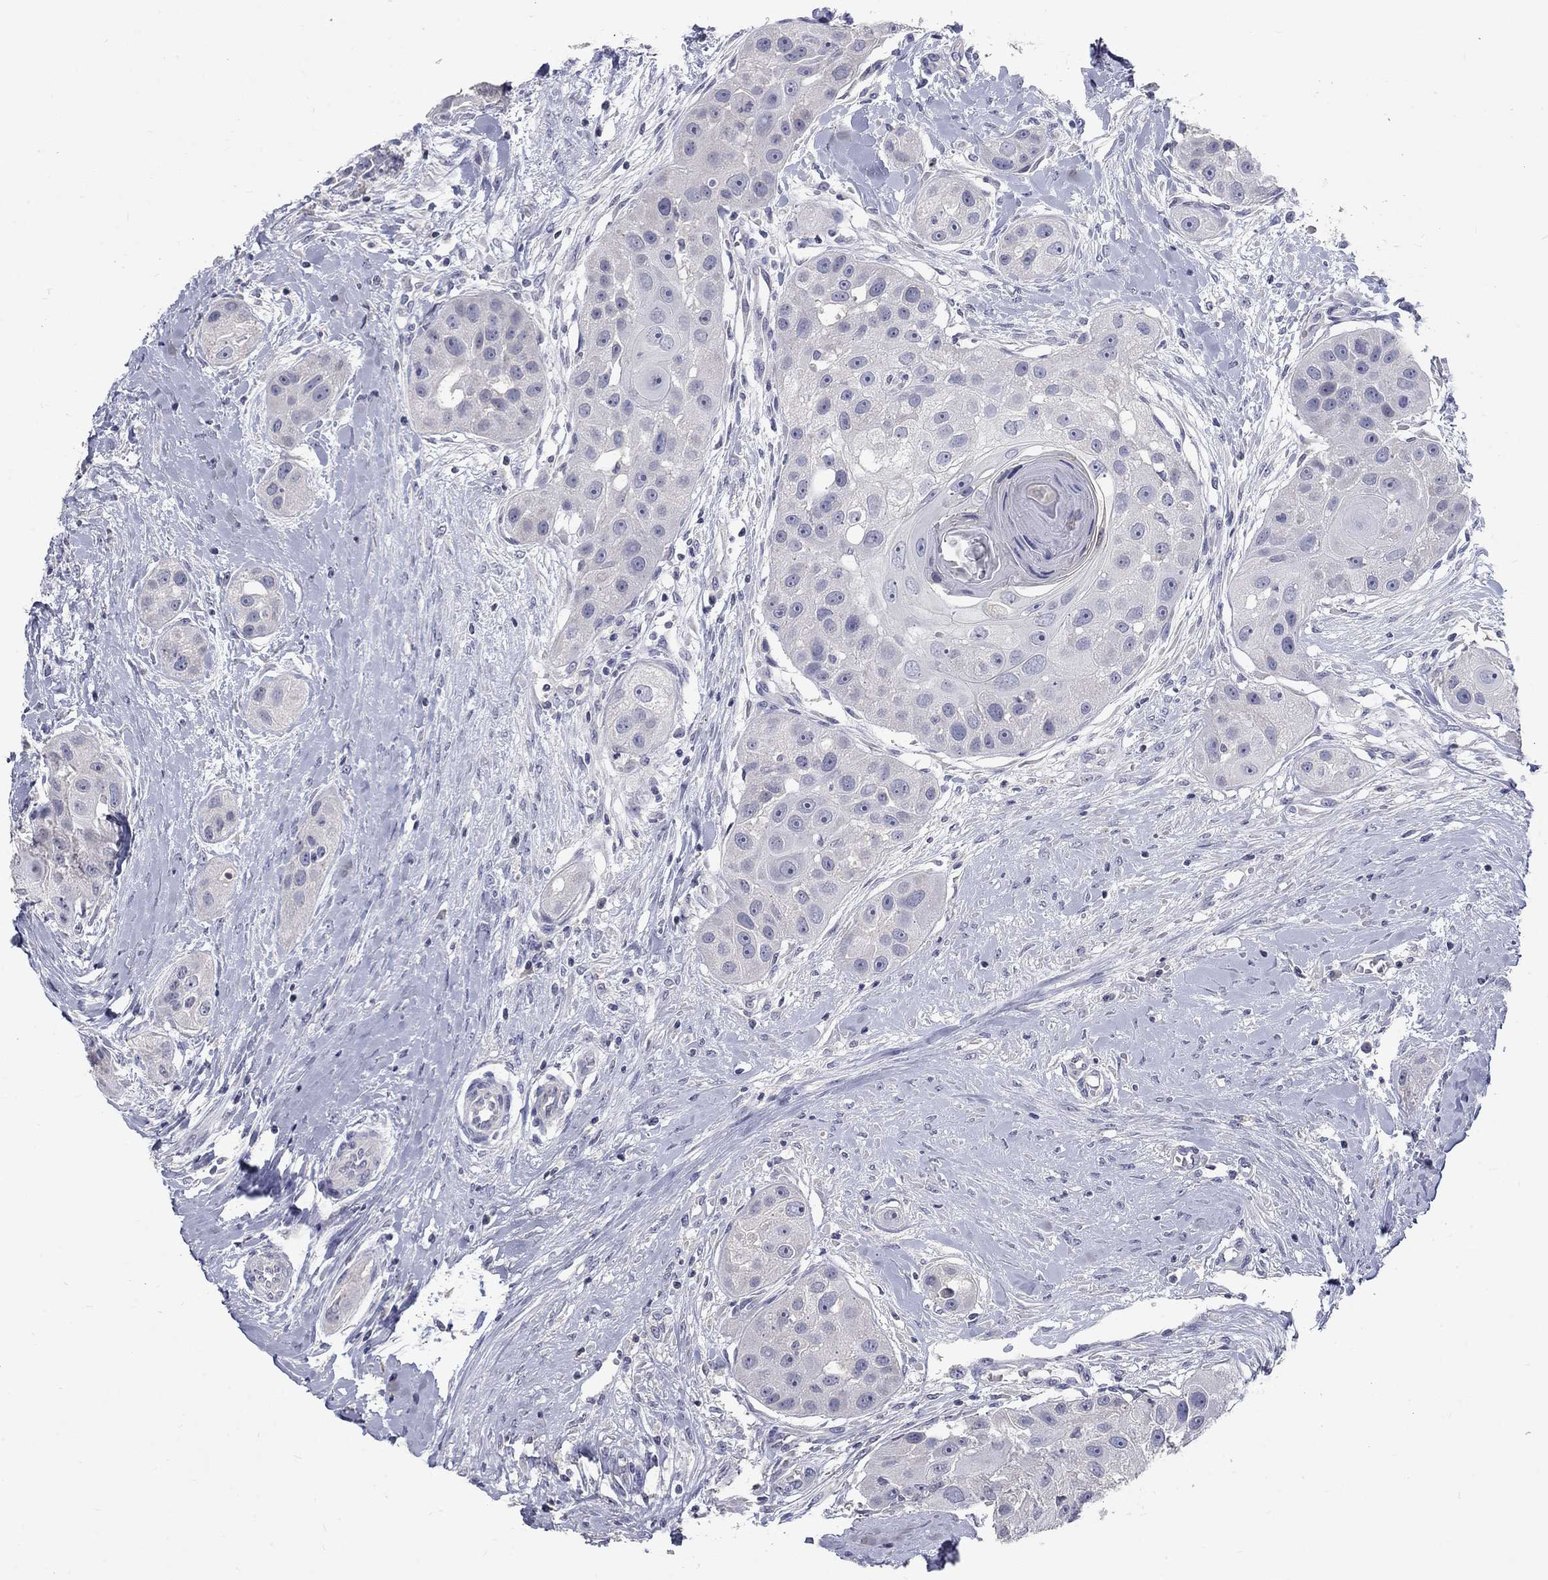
{"staining": {"intensity": "negative", "quantity": "none", "location": "none"}, "tissue": "head and neck cancer", "cell_type": "Tumor cells", "image_type": "cancer", "snomed": [{"axis": "morphology", "description": "Normal tissue, NOS"}, {"axis": "morphology", "description": "Squamous cell carcinoma, NOS"}, {"axis": "topography", "description": "Skeletal muscle"}, {"axis": "topography", "description": "Head-Neck"}], "caption": "Protein analysis of squamous cell carcinoma (head and neck) shows no significant positivity in tumor cells.", "gene": "PTH1R", "patient": {"sex": "male", "age": 51}}